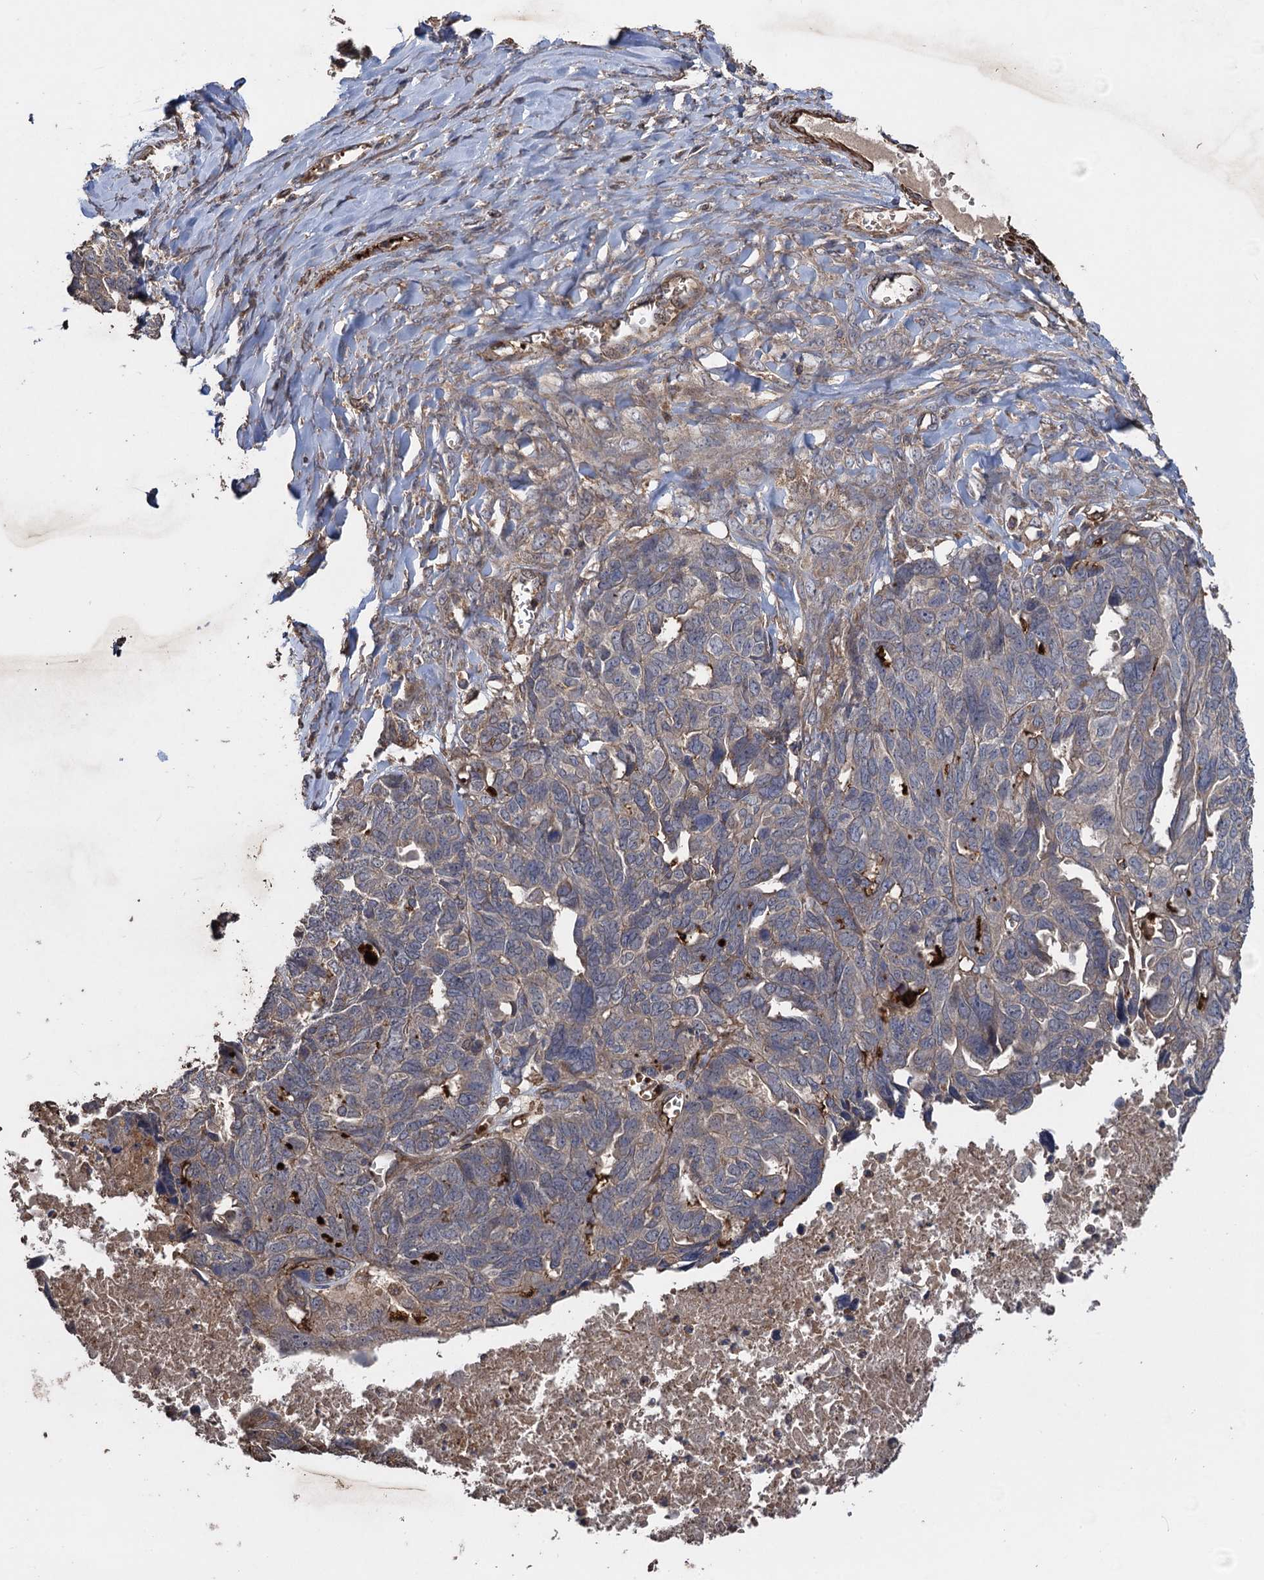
{"staining": {"intensity": "negative", "quantity": "none", "location": "none"}, "tissue": "ovarian cancer", "cell_type": "Tumor cells", "image_type": "cancer", "snomed": [{"axis": "morphology", "description": "Cystadenocarcinoma, serous, NOS"}, {"axis": "topography", "description": "Ovary"}], "caption": "Immunohistochemical staining of human ovarian cancer demonstrates no significant positivity in tumor cells.", "gene": "TXNDC11", "patient": {"sex": "female", "age": 79}}